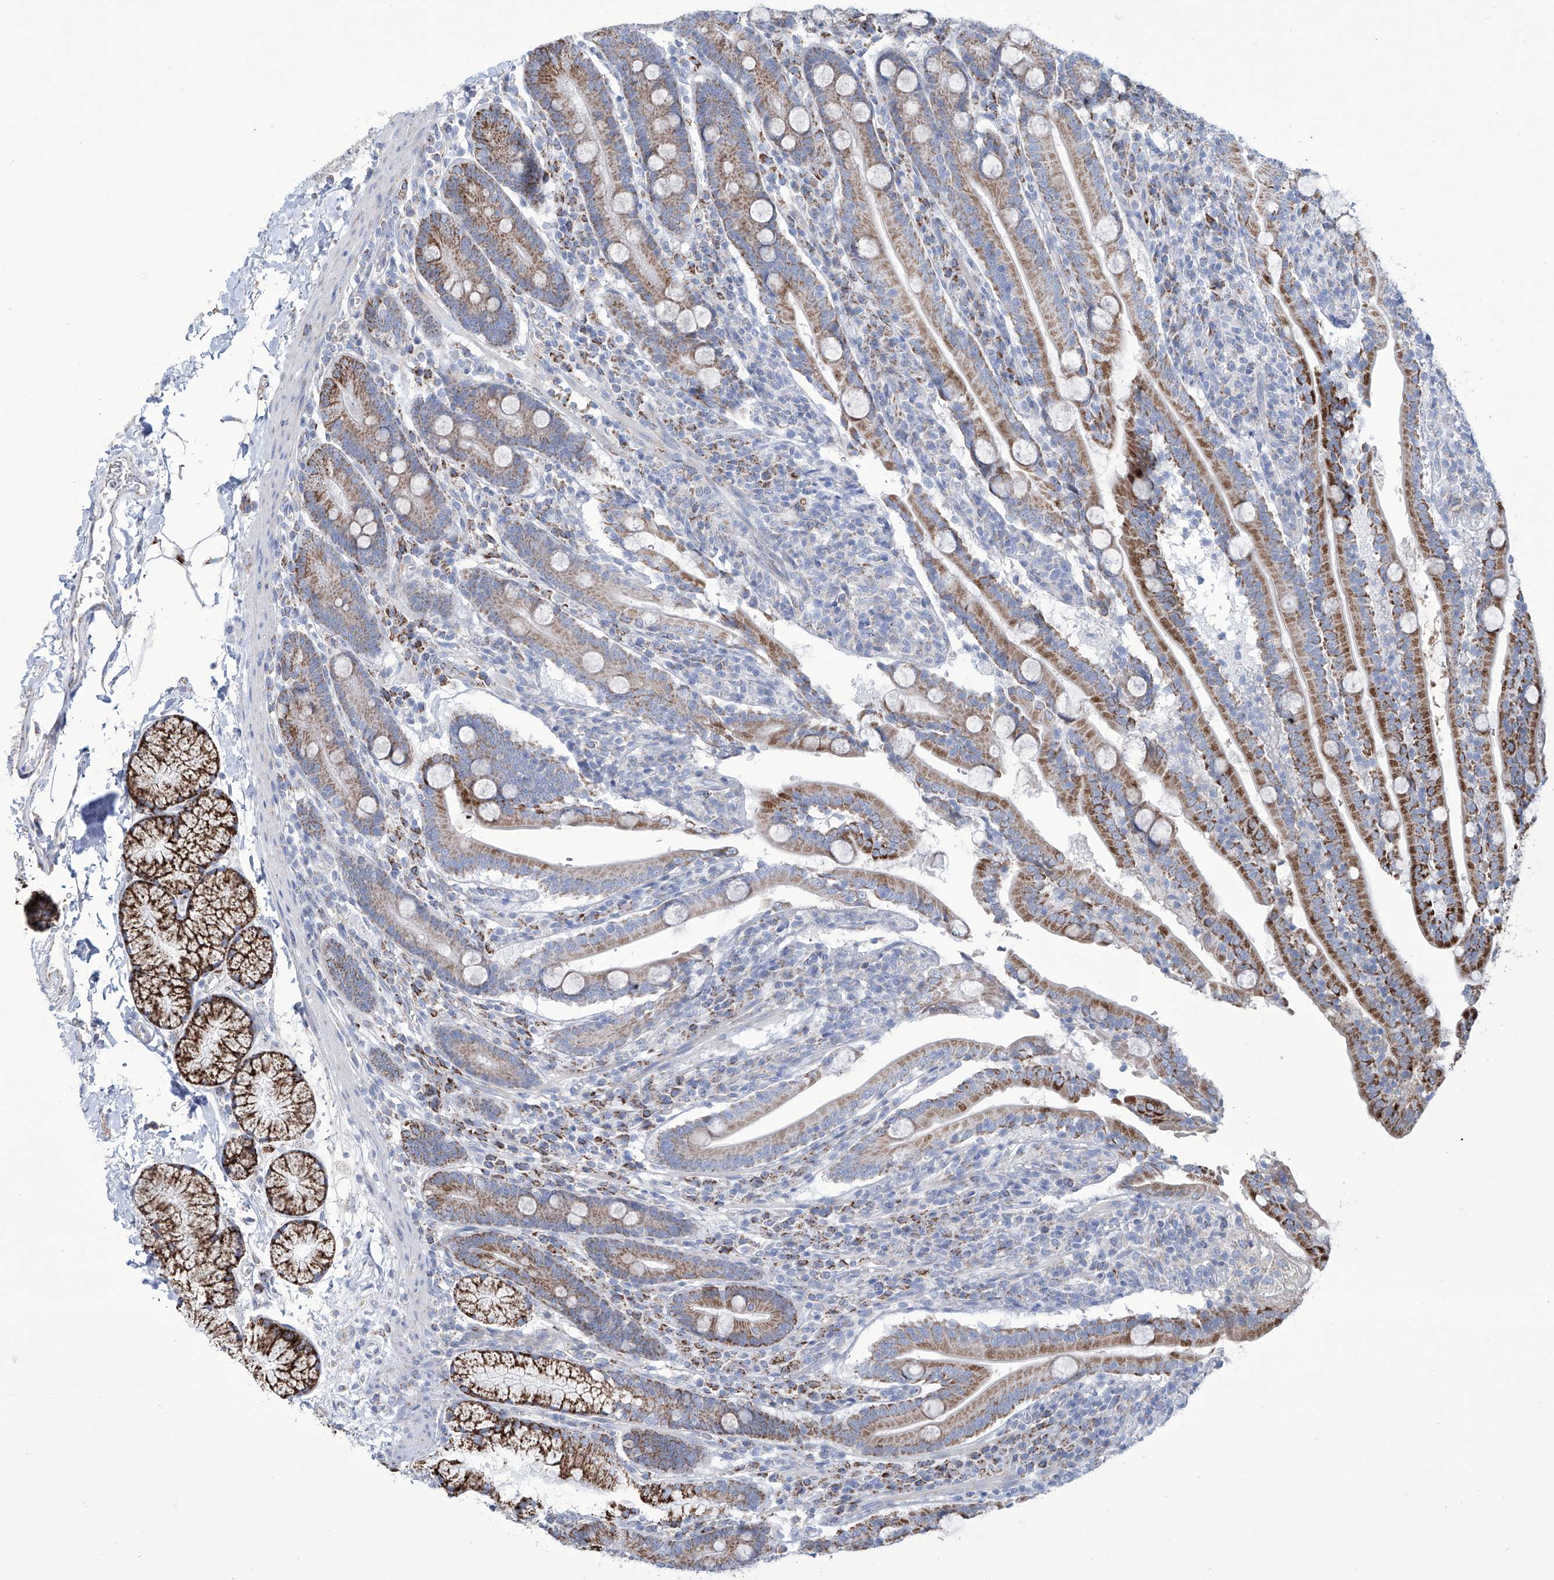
{"staining": {"intensity": "strong", "quantity": "25%-75%", "location": "cytoplasmic/membranous"}, "tissue": "duodenum", "cell_type": "Glandular cells", "image_type": "normal", "snomed": [{"axis": "morphology", "description": "Normal tissue, NOS"}, {"axis": "topography", "description": "Duodenum"}], "caption": "IHC histopathology image of benign duodenum: human duodenum stained using immunohistochemistry exhibits high levels of strong protein expression localized specifically in the cytoplasmic/membranous of glandular cells, appearing as a cytoplasmic/membranous brown color.", "gene": "ALDH6A1", "patient": {"sex": "male", "age": 35}}